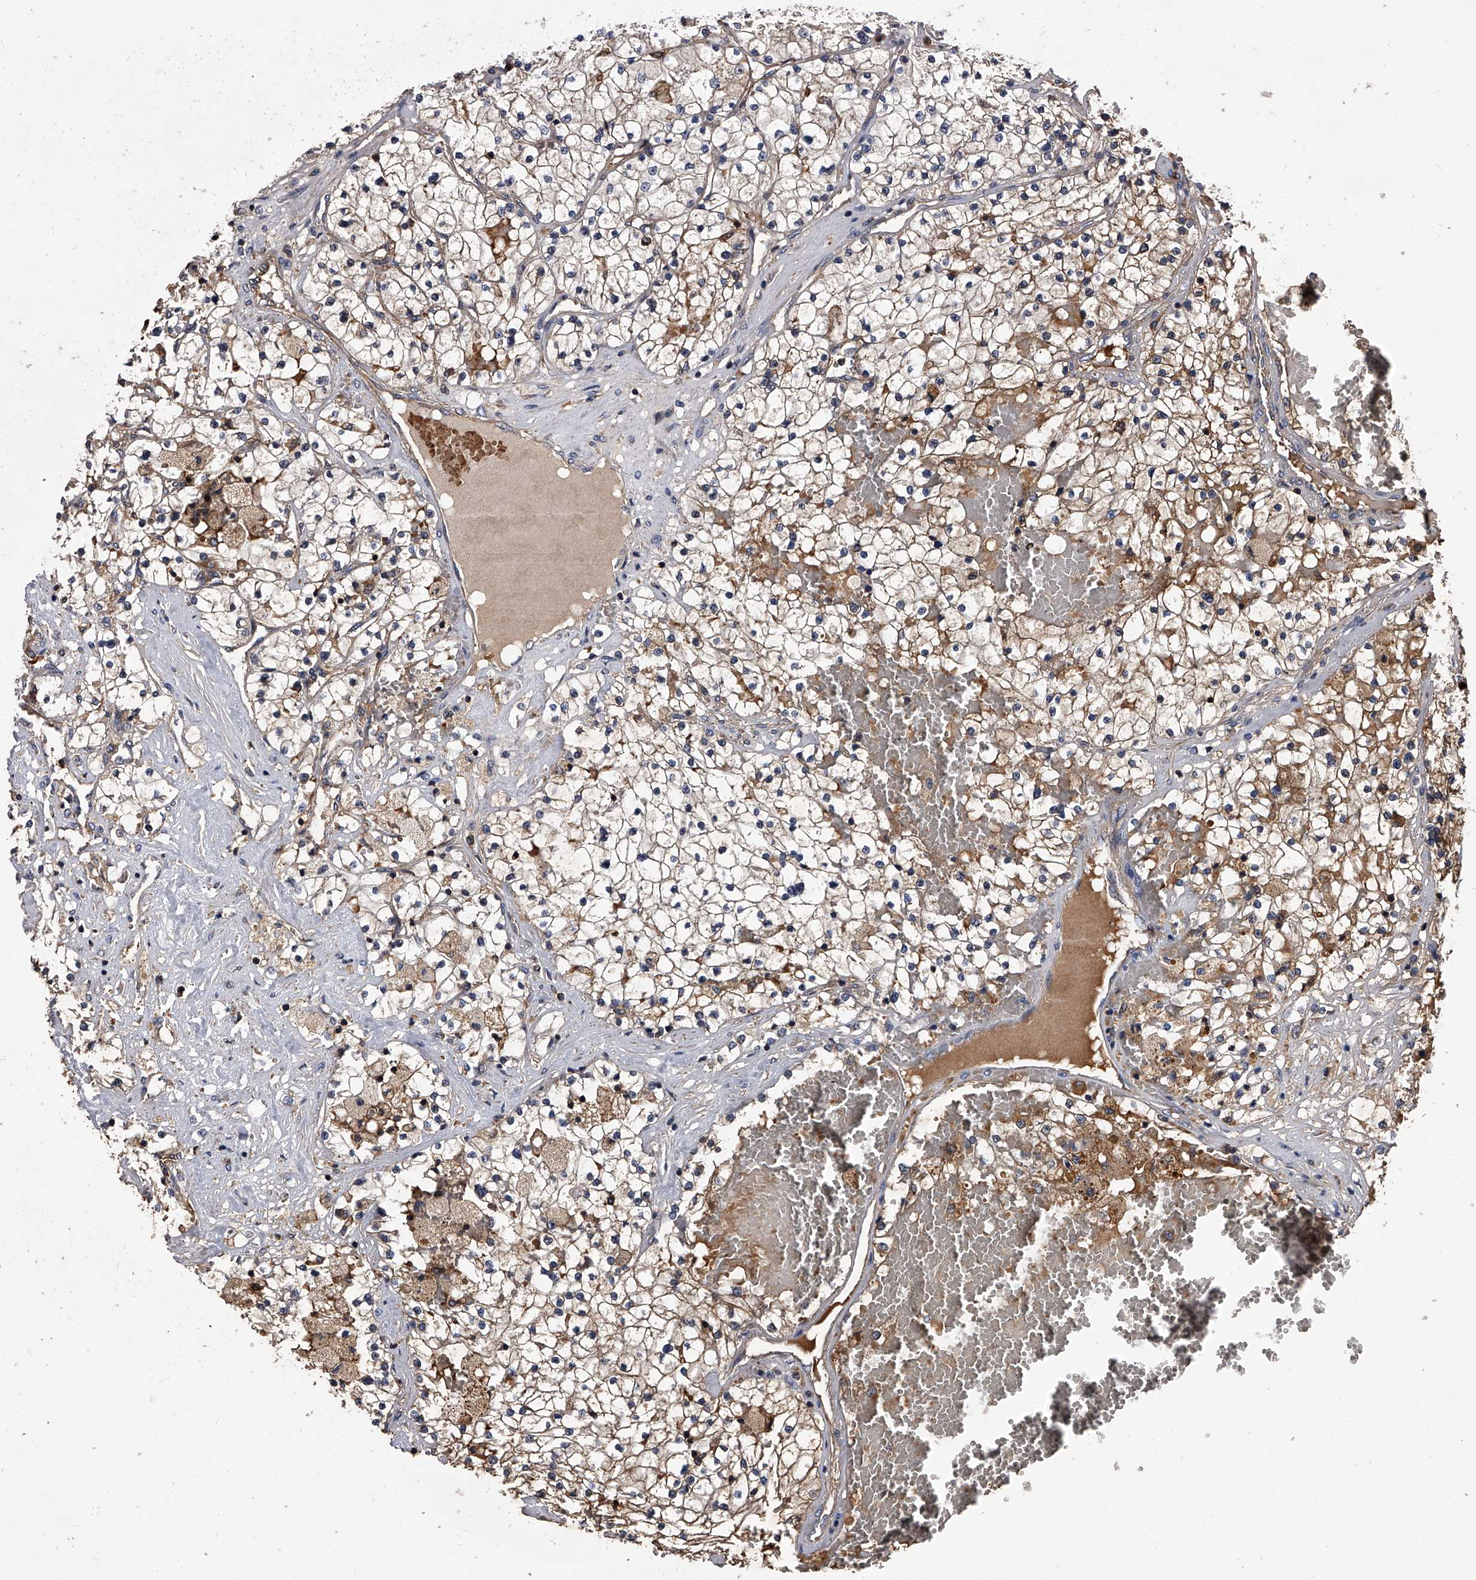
{"staining": {"intensity": "weak", "quantity": ">75%", "location": "cytoplasmic/membranous"}, "tissue": "renal cancer", "cell_type": "Tumor cells", "image_type": "cancer", "snomed": [{"axis": "morphology", "description": "Normal tissue, NOS"}, {"axis": "morphology", "description": "Adenocarcinoma, NOS"}, {"axis": "topography", "description": "Kidney"}], "caption": "Weak cytoplasmic/membranous staining is appreciated in about >75% of tumor cells in adenocarcinoma (renal).", "gene": "STK36", "patient": {"sex": "male", "age": 68}}